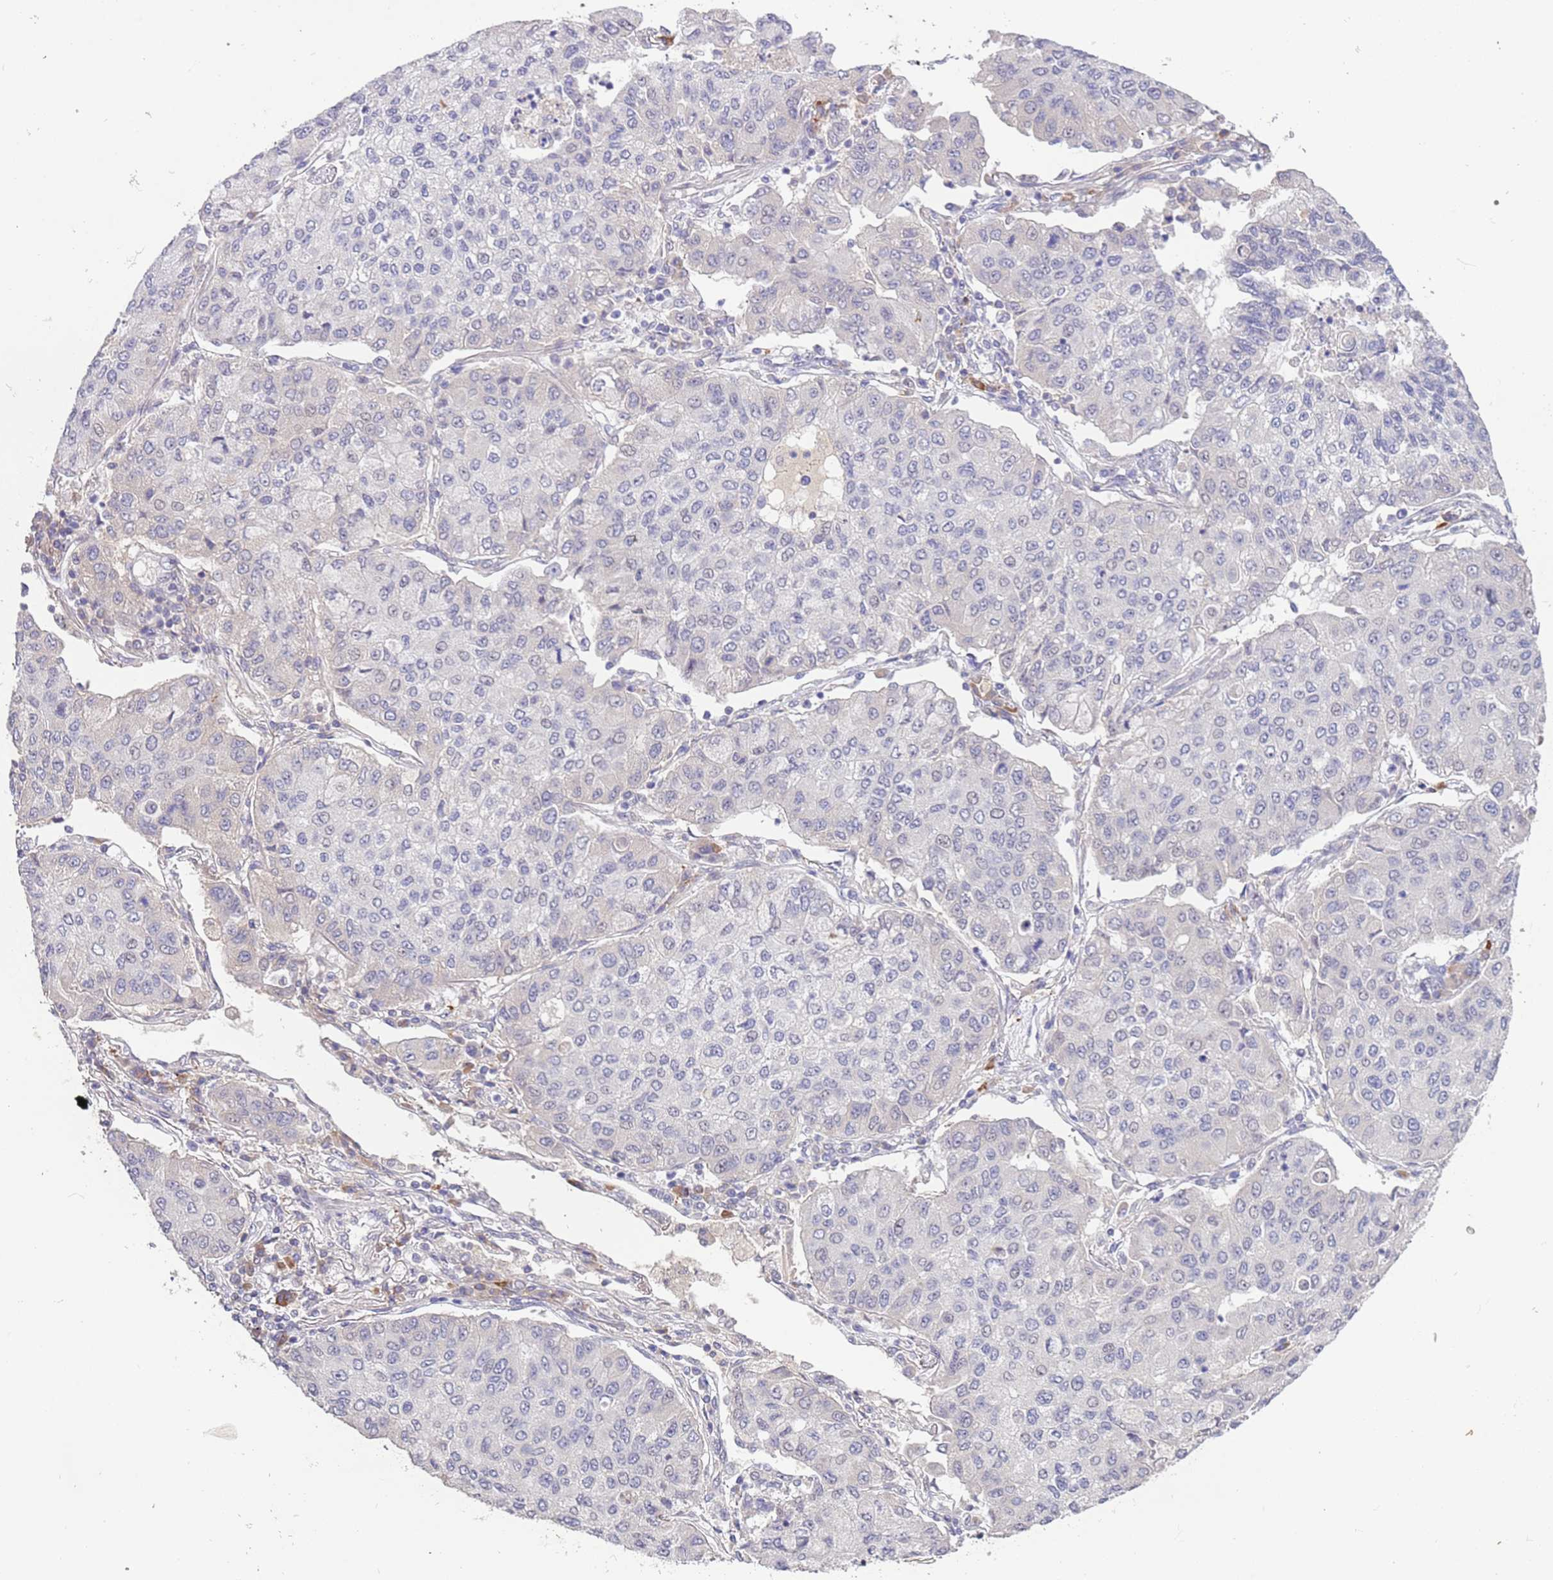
{"staining": {"intensity": "negative", "quantity": "none", "location": "none"}, "tissue": "lung cancer", "cell_type": "Tumor cells", "image_type": "cancer", "snomed": [{"axis": "morphology", "description": "Squamous cell carcinoma, NOS"}, {"axis": "topography", "description": "Lung"}], "caption": "This is an immunohistochemistry (IHC) photomicrograph of lung cancer (squamous cell carcinoma). There is no positivity in tumor cells.", "gene": "MAGEF1", "patient": {"sex": "male", "age": 74}}